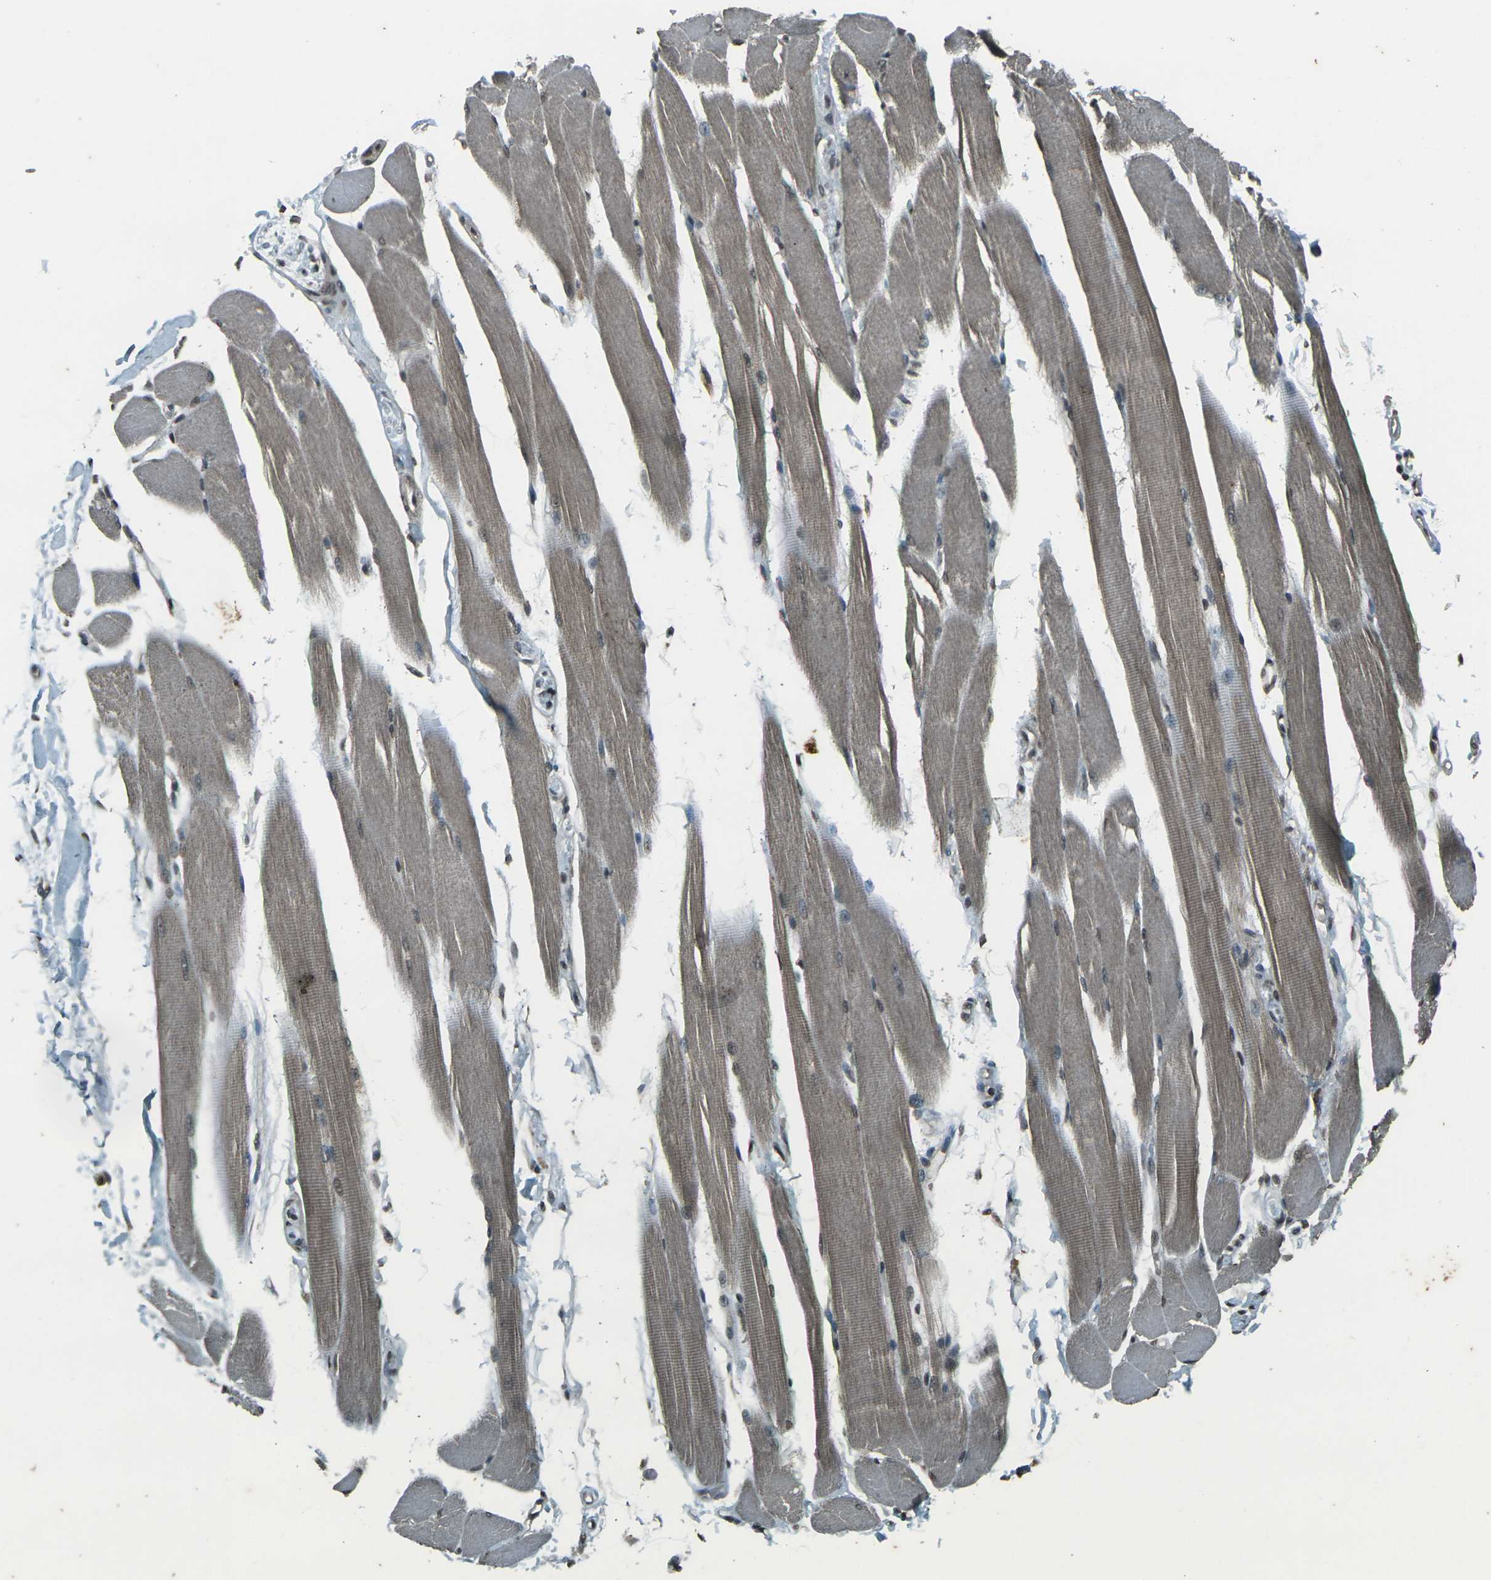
{"staining": {"intensity": "weak", "quantity": ">75%", "location": "cytoplasmic/membranous"}, "tissue": "skeletal muscle", "cell_type": "Myocytes", "image_type": "normal", "snomed": [{"axis": "morphology", "description": "Normal tissue, NOS"}, {"axis": "topography", "description": "Skeletal muscle"}, {"axis": "topography", "description": "Peripheral nerve tissue"}], "caption": "Weak cytoplasmic/membranous expression for a protein is appreciated in about >75% of myocytes of benign skeletal muscle using IHC.", "gene": "PRPF8", "patient": {"sex": "female", "age": 84}}